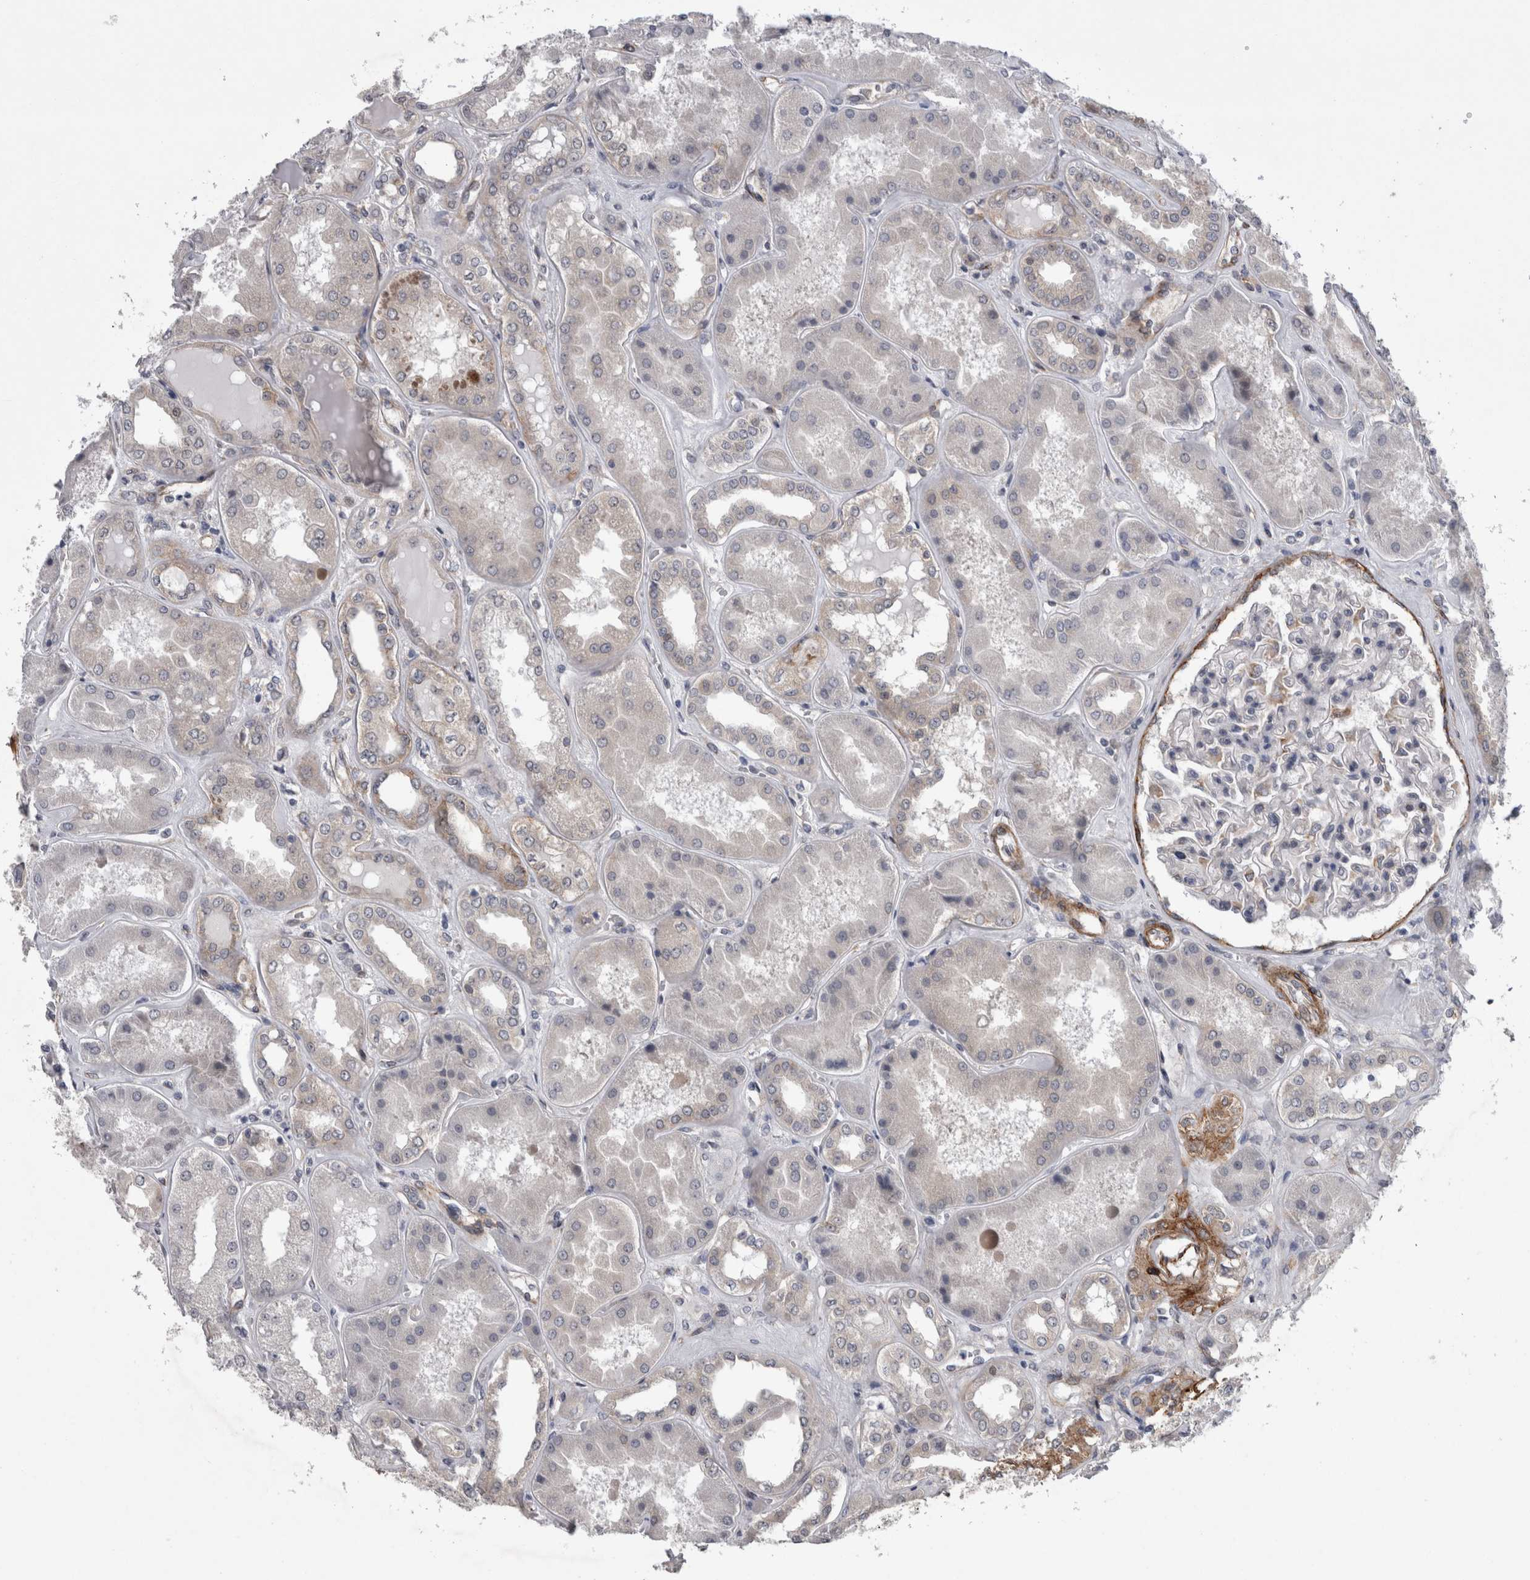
{"staining": {"intensity": "weak", "quantity": "<25%", "location": "cytoplasmic/membranous"}, "tissue": "kidney", "cell_type": "Cells in glomeruli", "image_type": "normal", "snomed": [{"axis": "morphology", "description": "Normal tissue, NOS"}, {"axis": "topography", "description": "Kidney"}], "caption": "Cells in glomeruli are negative for brown protein staining in normal kidney. (DAB immunohistochemistry with hematoxylin counter stain).", "gene": "DDX6", "patient": {"sex": "female", "age": 56}}